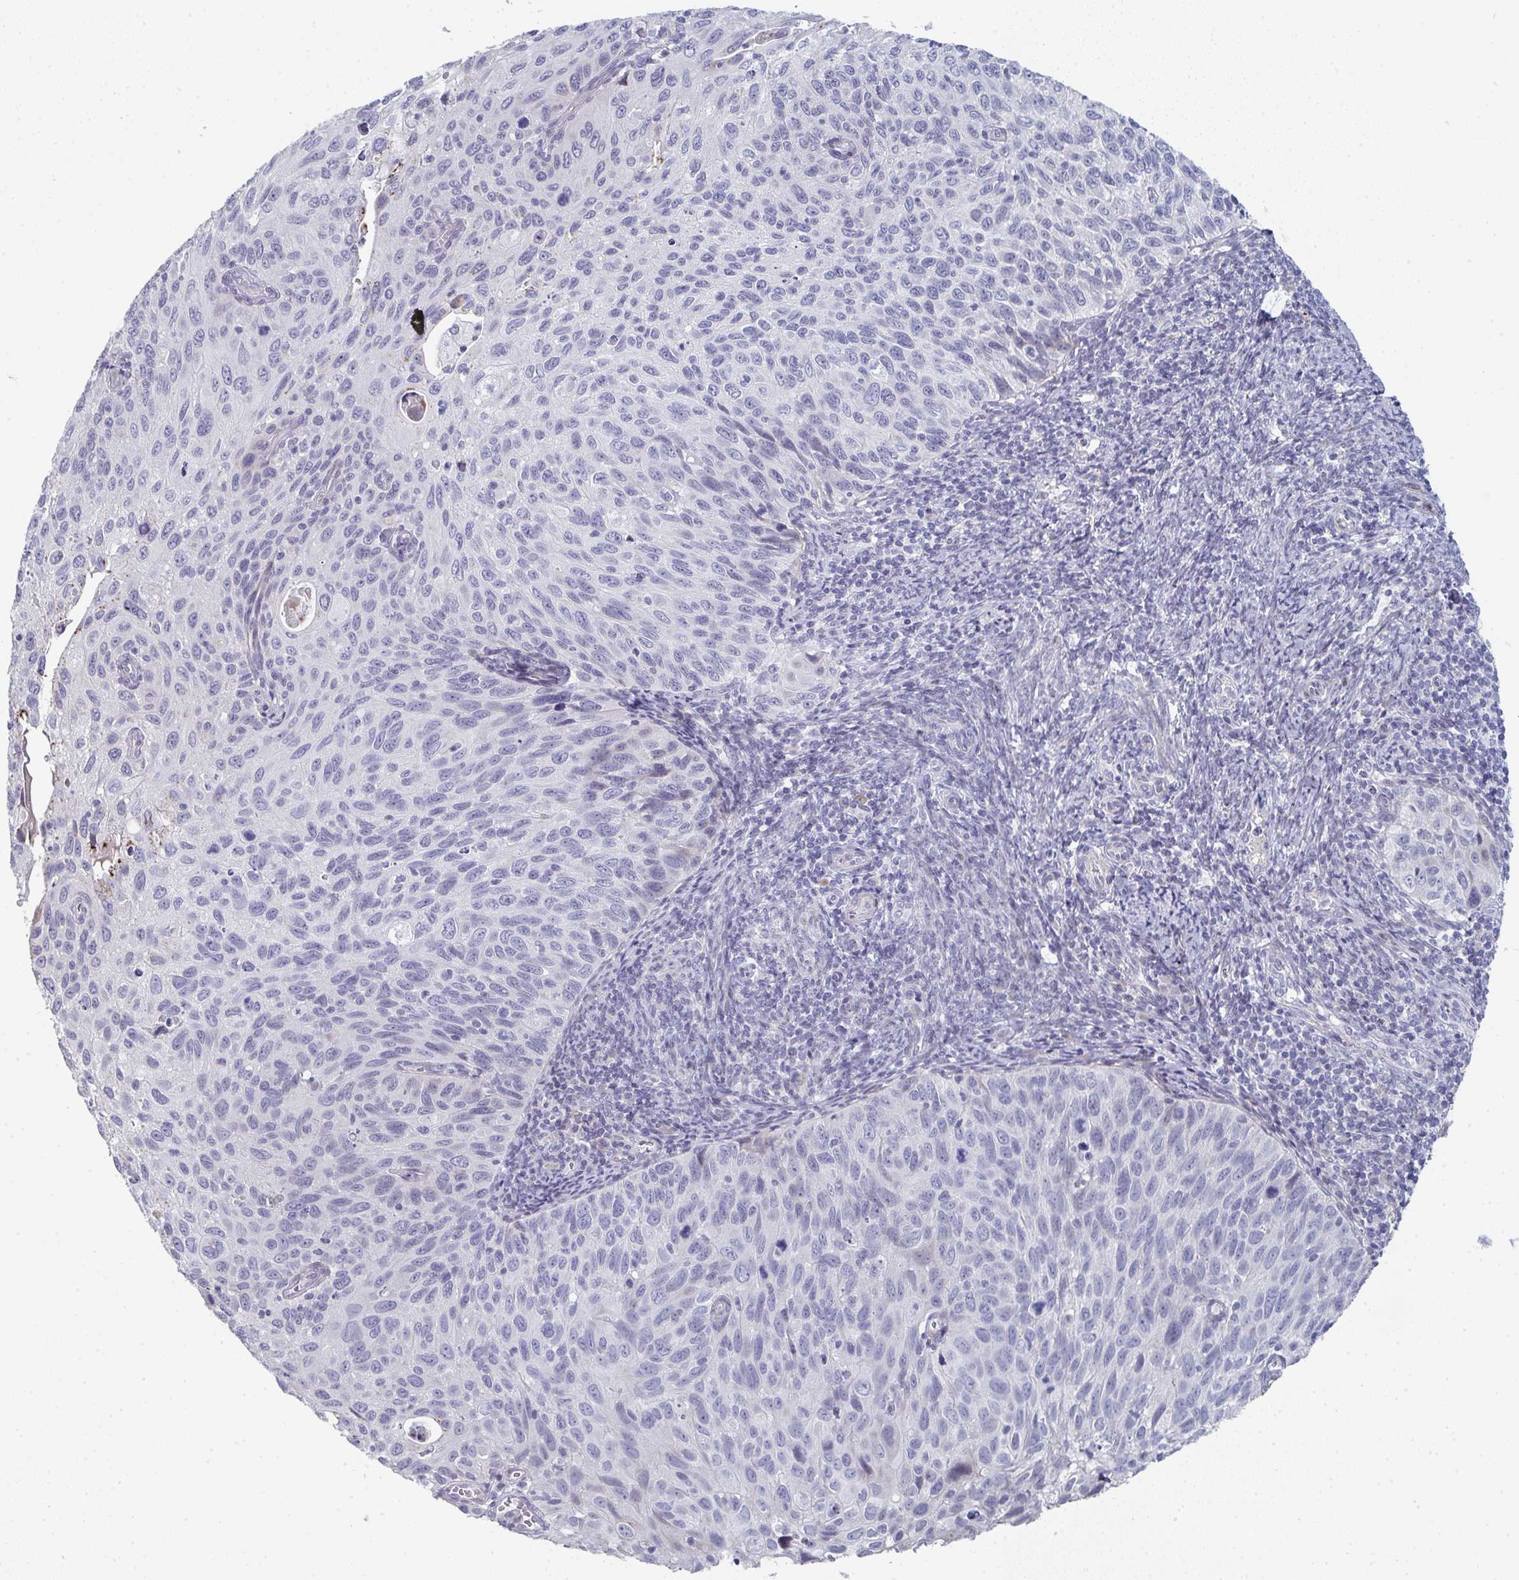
{"staining": {"intensity": "negative", "quantity": "none", "location": "none"}, "tissue": "cervical cancer", "cell_type": "Tumor cells", "image_type": "cancer", "snomed": [{"axis": "morphology", "description": "Squamous cell carcinoma, NOS"}, {"axis": "topography", "description": "Cervix"}], "caption": "This is a image of immunohistochemistry staining of cervical squamous cell carcinoma, which shows no expression in tumor cells. Brightfield microscopy of IHC stained with DAB (3,3'-diaminobenzidine) (brown) and hematoxylin (blue), captured at high magnification.", "gene": "A1CF", "patient": {"sex": "female", "age": 70}}